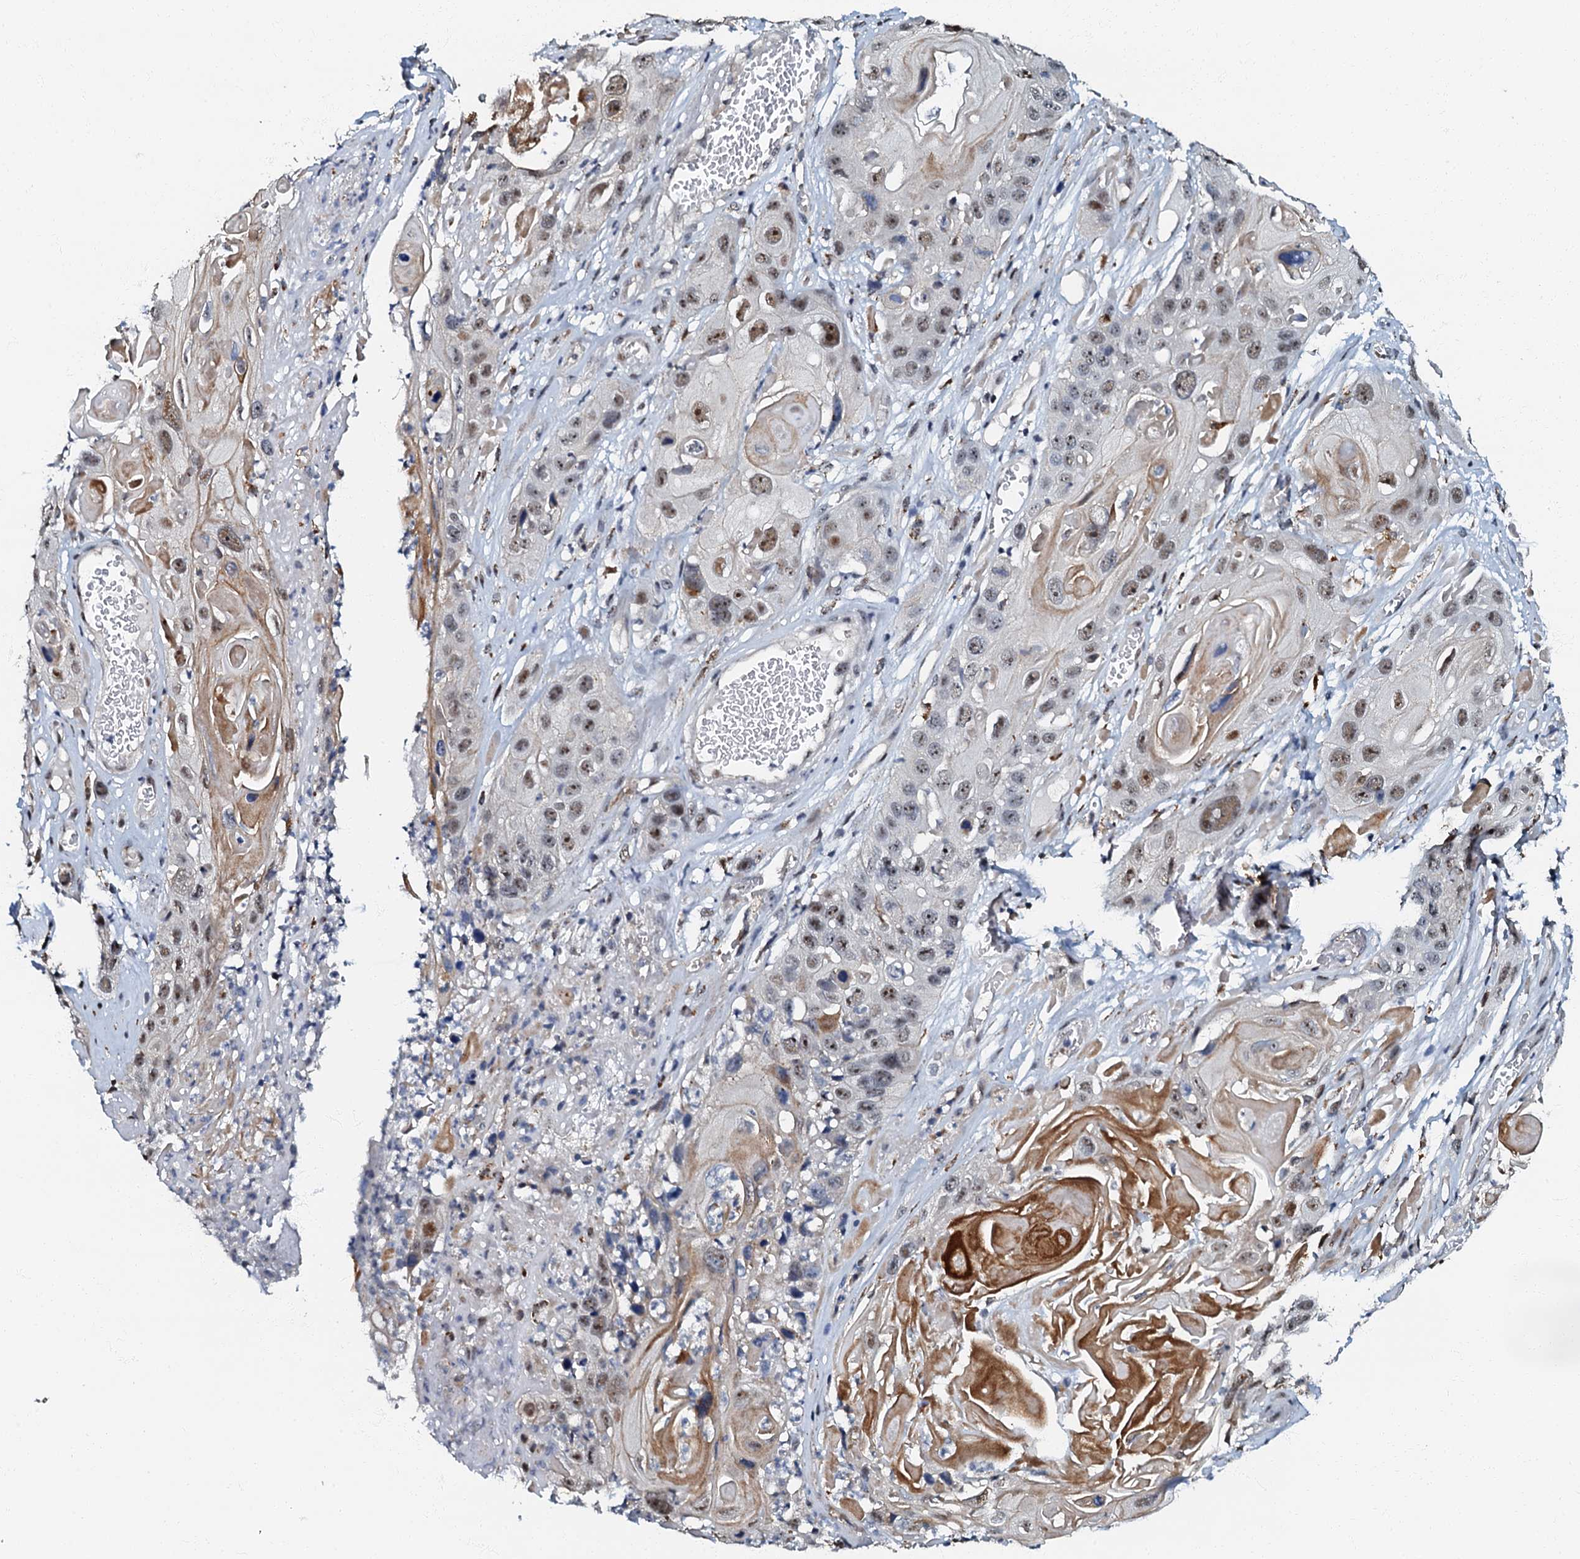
{"staining": {"intensity": "moderate", "quantity": "25%-75%", "location": "nuclear"}, "tissue": "skin cancer", "cell_type": "Tumor cells", "image_type": "cancer", "snomed": [{"axis": "morphology", "description": "Squamous cell carcinoma, NOS"}, {"axis": "topography", "description": "Skin"}], "caption": "Immunohistochemical staining of human skin squamous cell carcinoma shows moderate nuclear protein positivity in about 25%-75% of tumor cells.", "gene": "OLAH", "patient": {"sex": "male", "age": 55}}